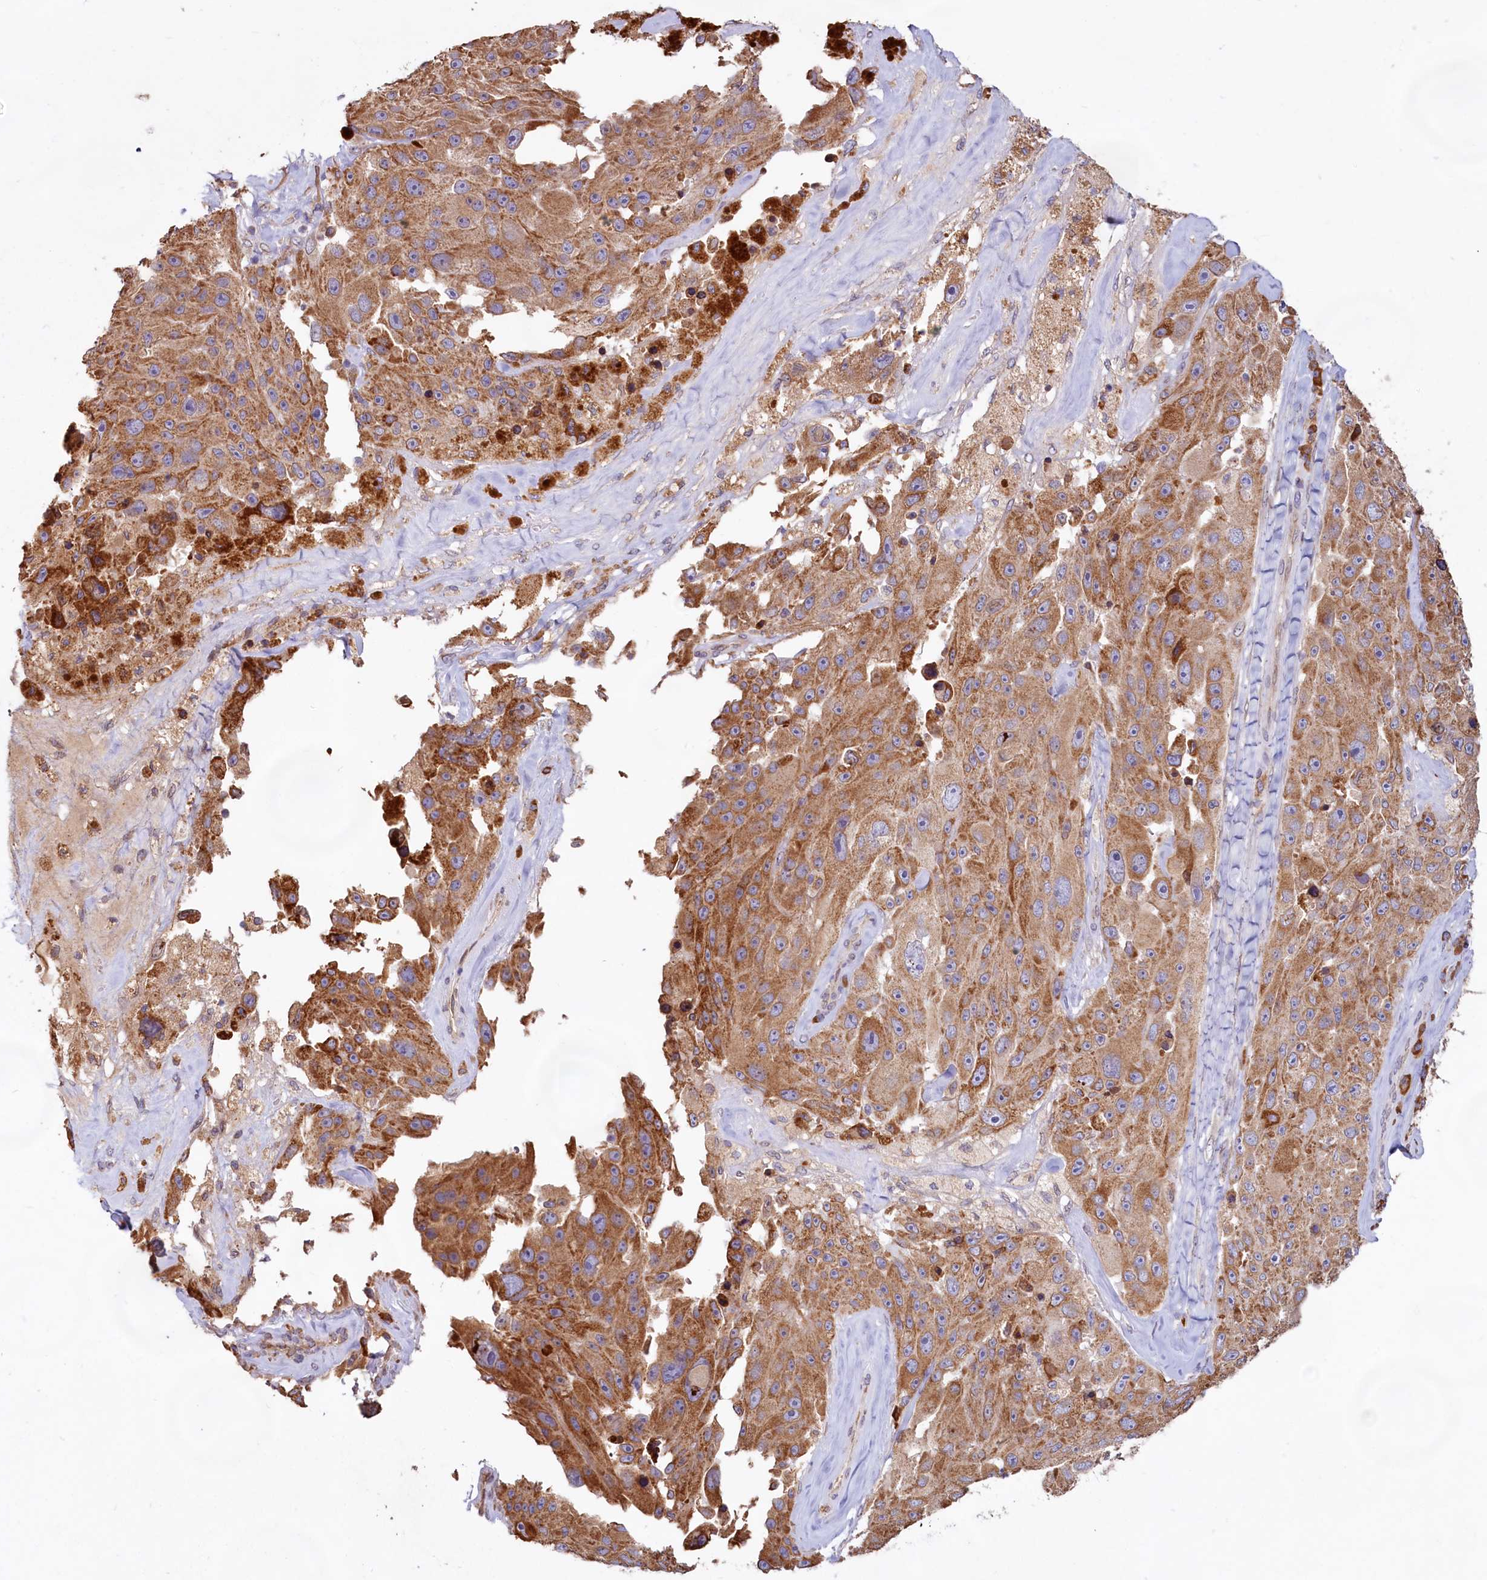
{"staining": {"intensity": "moderate", "quantity": ">75%", "location": "cytoplasmic/membranous"}, "tissue": "melanoma", "cell_type": "Tumor cells", "image_type": "cancer", "snomed": [{"axis": "morphology", "description": "Malignant melanoma, Metastatic site"}, {"axis": "topography", "description": "Lymph node"}], "caption": "A brown stain labels moderate cytoplasmic/membranous expression of a protein in malignant melanoma (metastatic site) tumor cells.", "gene": "TBC1D19", "patient": {"sex": "male", "age": 62}}